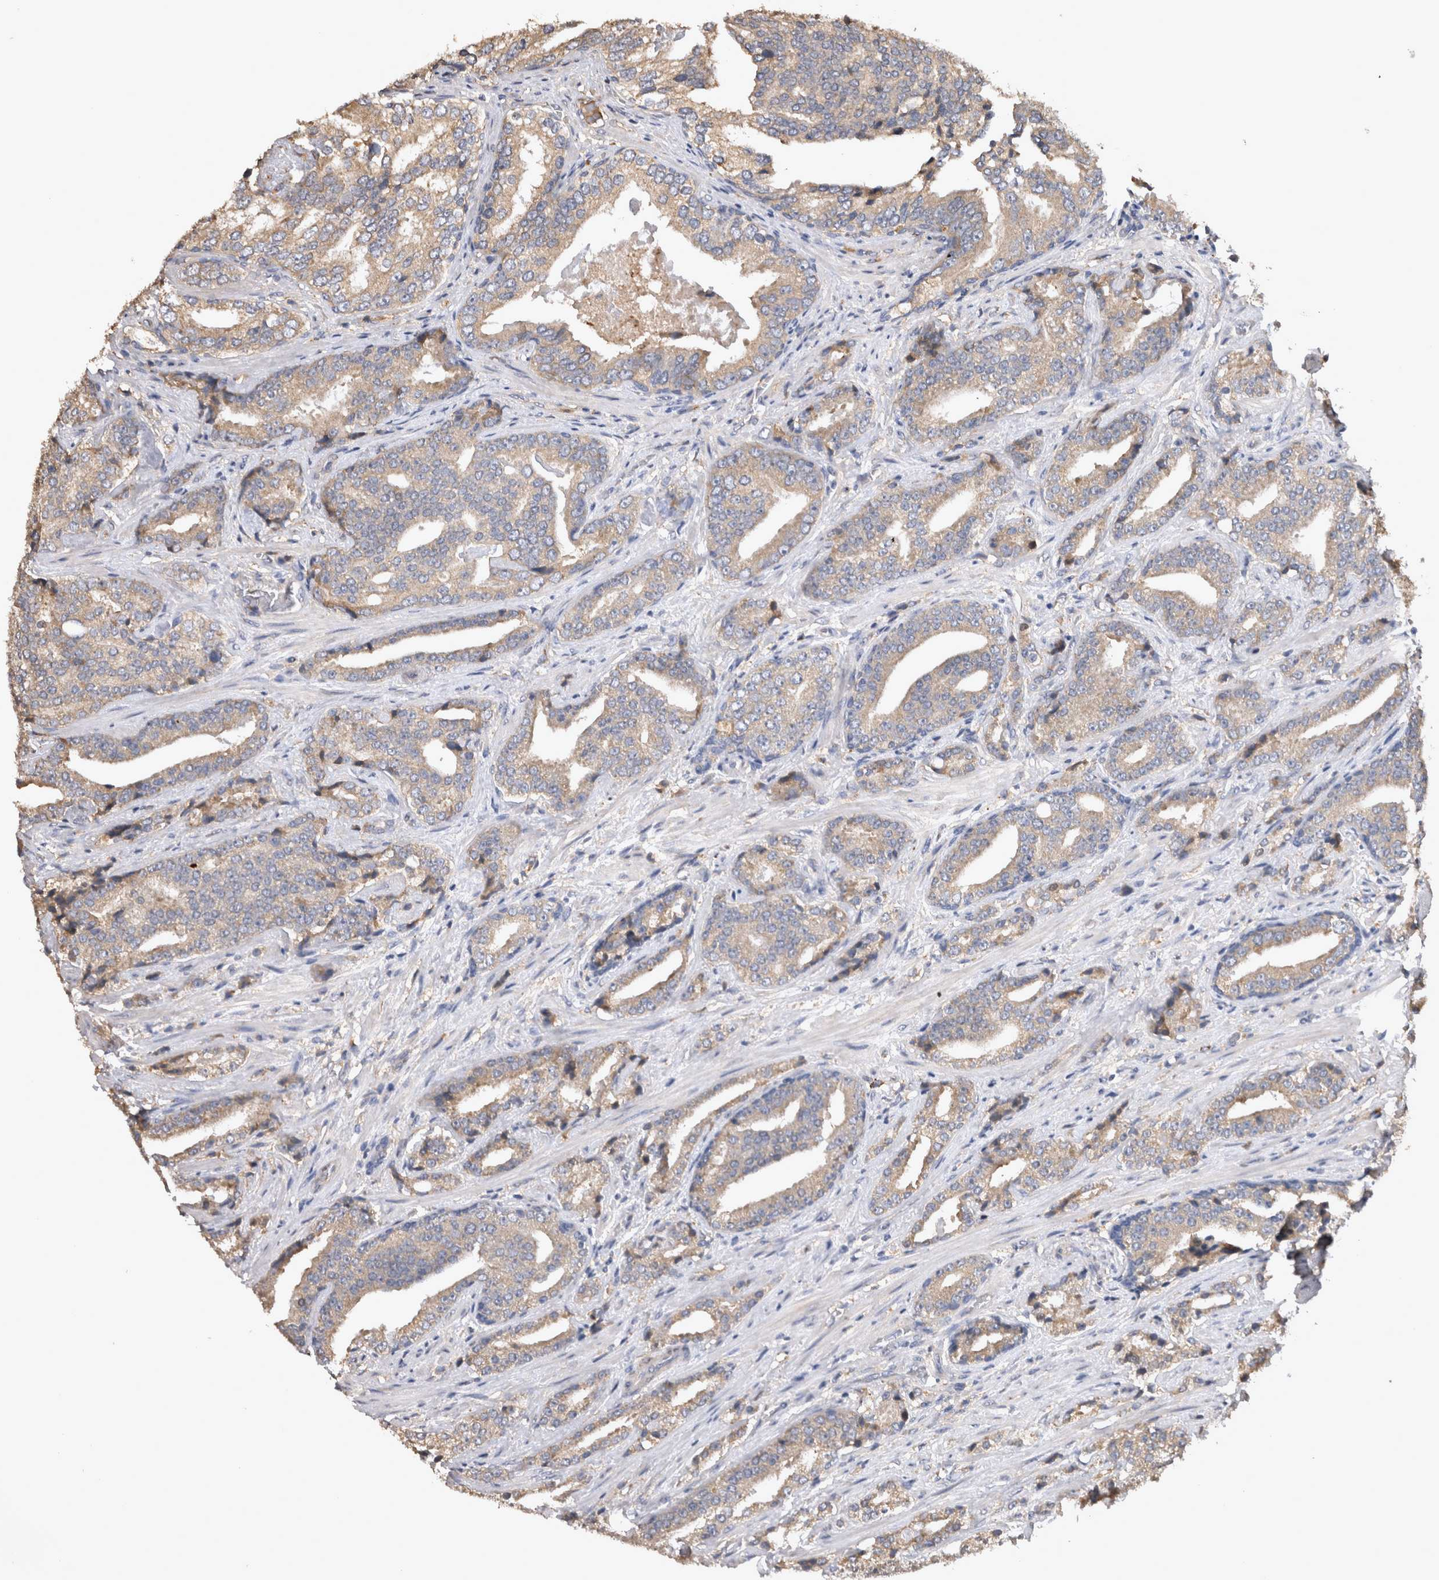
{"staining": {"intensity": "weak", "quantity": ">75%", "location": "cytoplasmic/membranous"}, "tissue": "prostate cancer", "cell_type": "Tumor cells", "image_type": "cancer", "snomed": [{"axis": "morphology", "description": "Adenocarcinoma, Low grade"}, {"axis": "topography", "description": "Prostate"}], "caption": "IHC of human adenocarcinoma (low-grade) (prostate) exhibits low levels of weak cytoplasmic/membranous expression in approximately >75% of tumor cells.", "gene": "TMED7", "patient": {"sex": "male", "age": 67}}